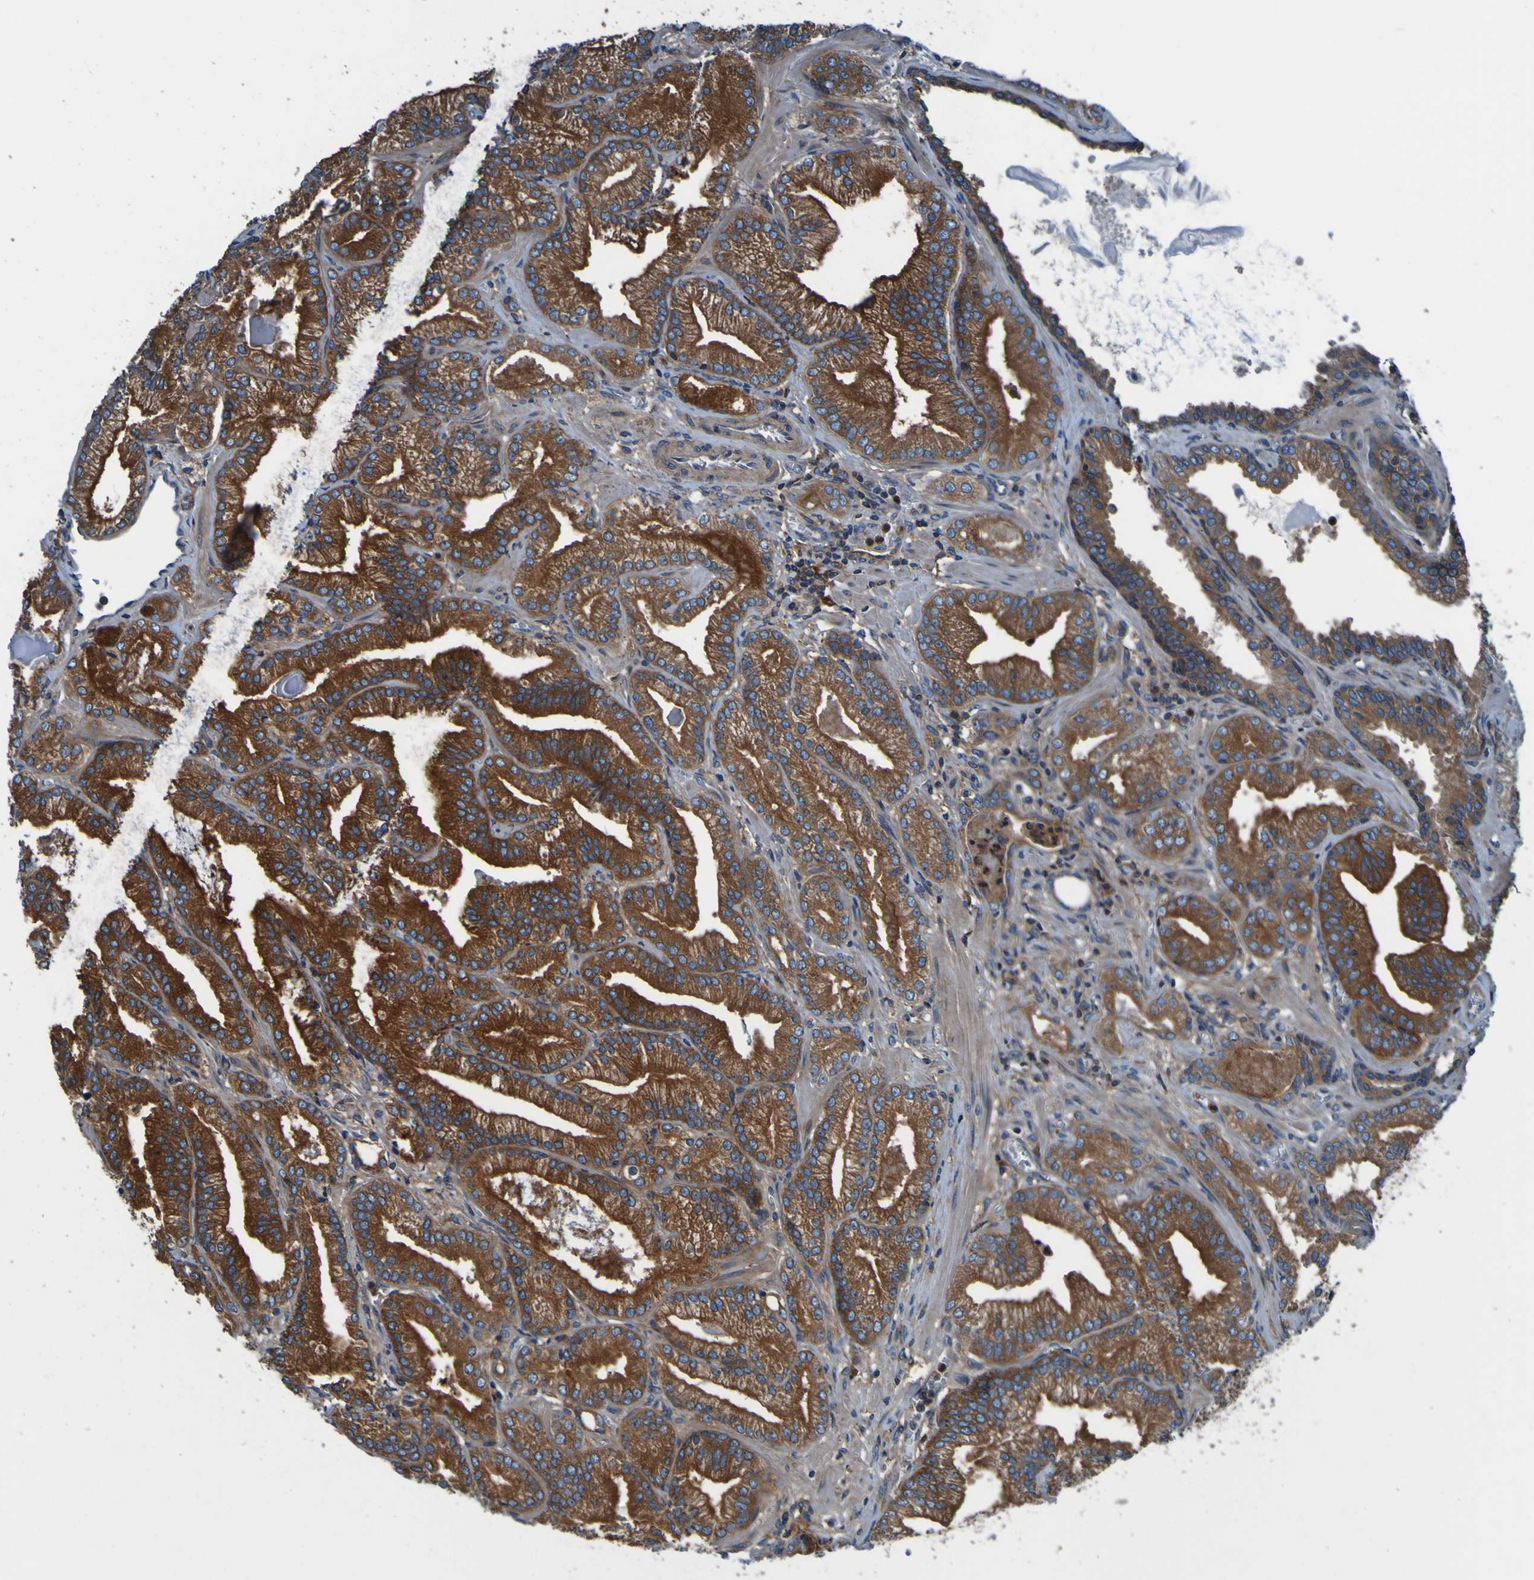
{"staining": {"intensity": "strong", "quantity": ">75%", "location": "cytoplasmic/membranous"}, "tissue": "prostate cancer", "cell_type": "Tumor cells", "image_type": "cancer", "snomed": [{"axis": "morphology", "description": "Adenocarcinoma, Low grade"}, {"axis": "topography", "description": "Prostate"}], "caption": "Prostate cancer (adenocarcinoma (low-grade)) was stained to show a protein in brown. There is high levels of strong cytoplasmic/membranous staining in approximately >75% of tumor cells. (Stains: DAB (3,3'-diaminobenzidine) in brown, nuclei in blue, Microscopy: brightfield microscopy at high magnification).", "gene": "RAB5B", "patient": {"sex": "male", "age": 59}}